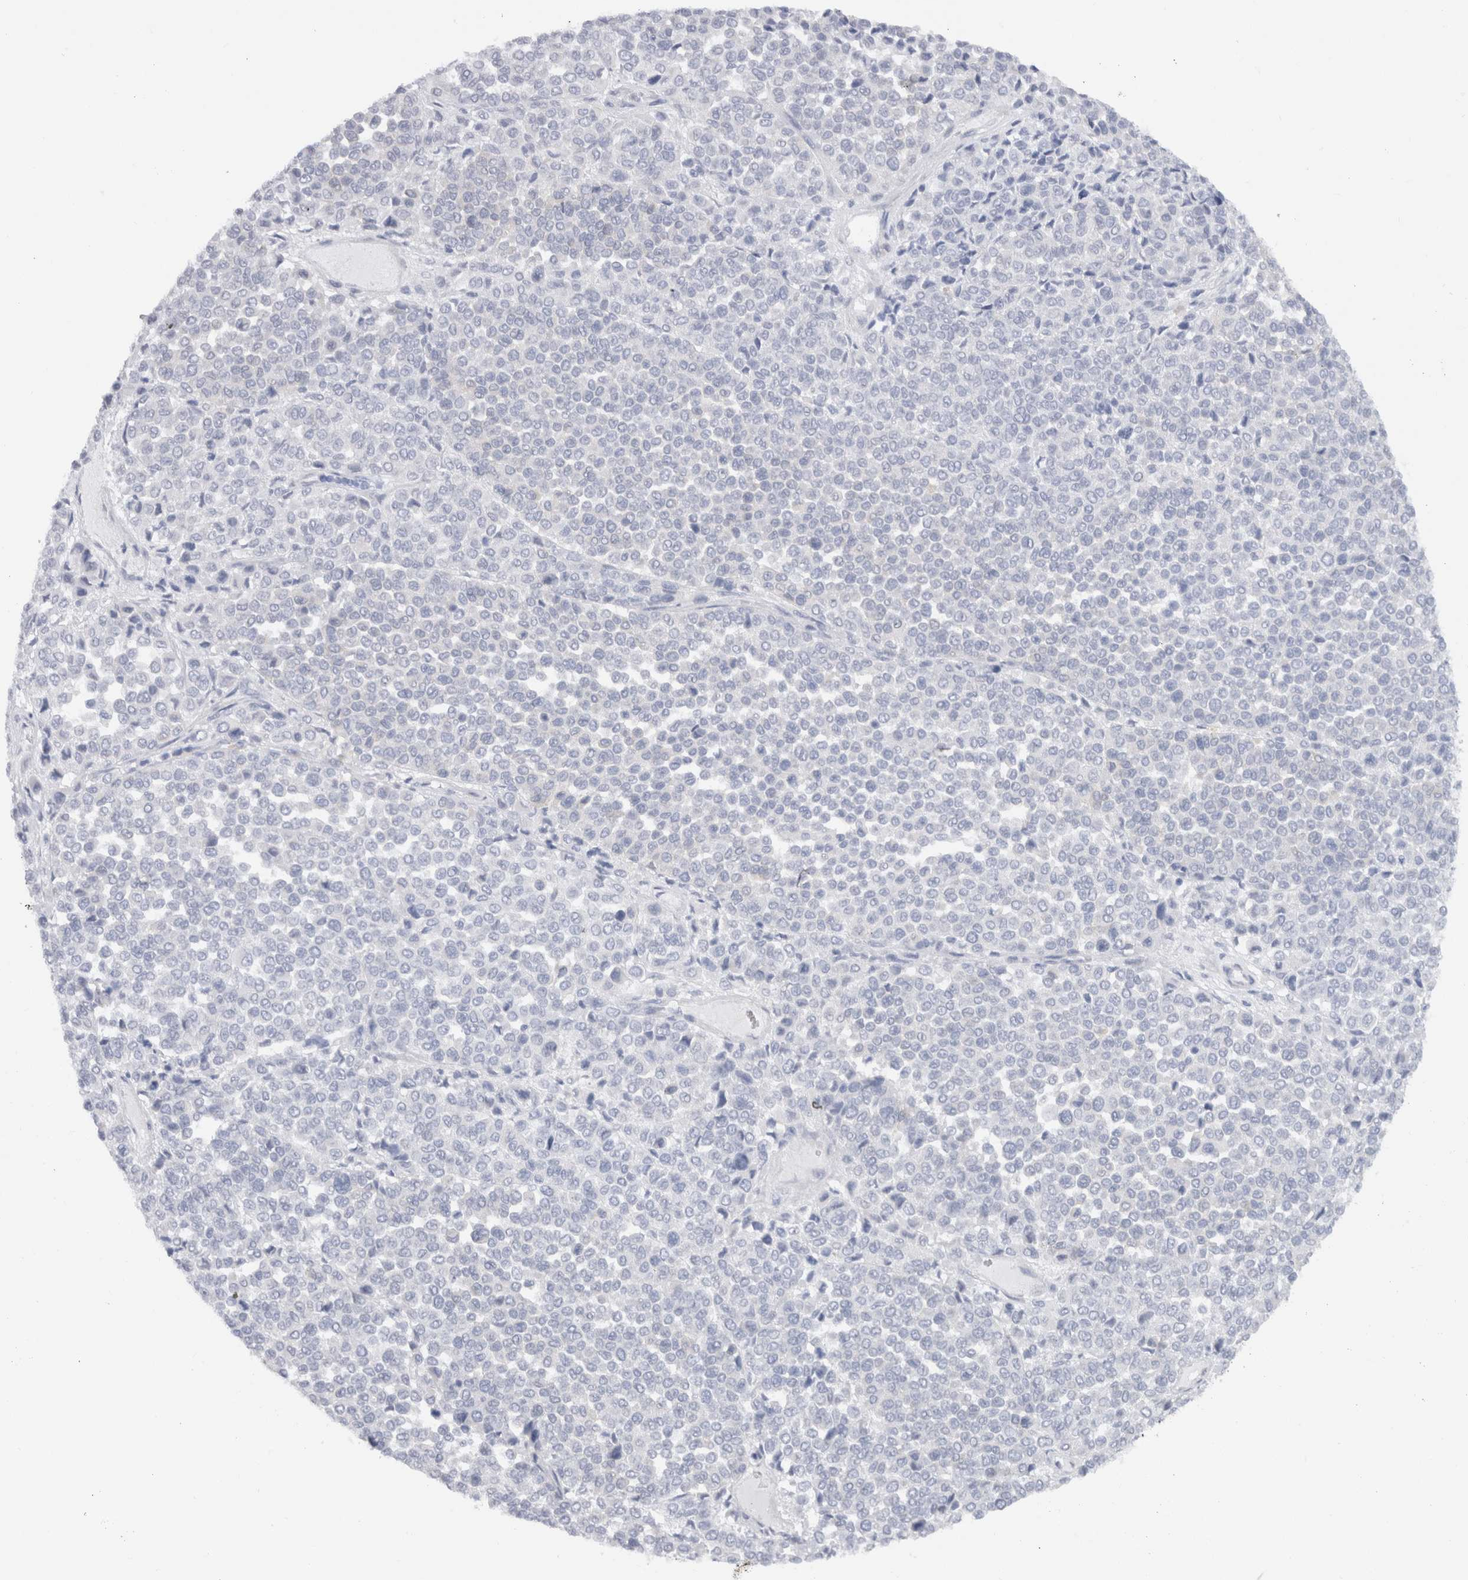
{"staining": {"intensity": "negative", "quantity": "none", "location": "none"}, "tissue": "melanoma", "cell_type": "Tumor cells", "image_type": "cancer", "snomed": [{"axis": "morphology", "description": "Malignant melanoma, Metastatic site"}, {"axis": "topography", "description": "Pancreas"}], "caption": "Tumor cells are negative for protein expression in human malignant melanoma (metastatic site). (Stains: DAB immunohistochemistry (IHC) with hematoxylin counter stain, Microscopy: brightfield microscopy at high magnification).", "gene": "C9orf50", "patient": {"sex": "female", "age": 30}}